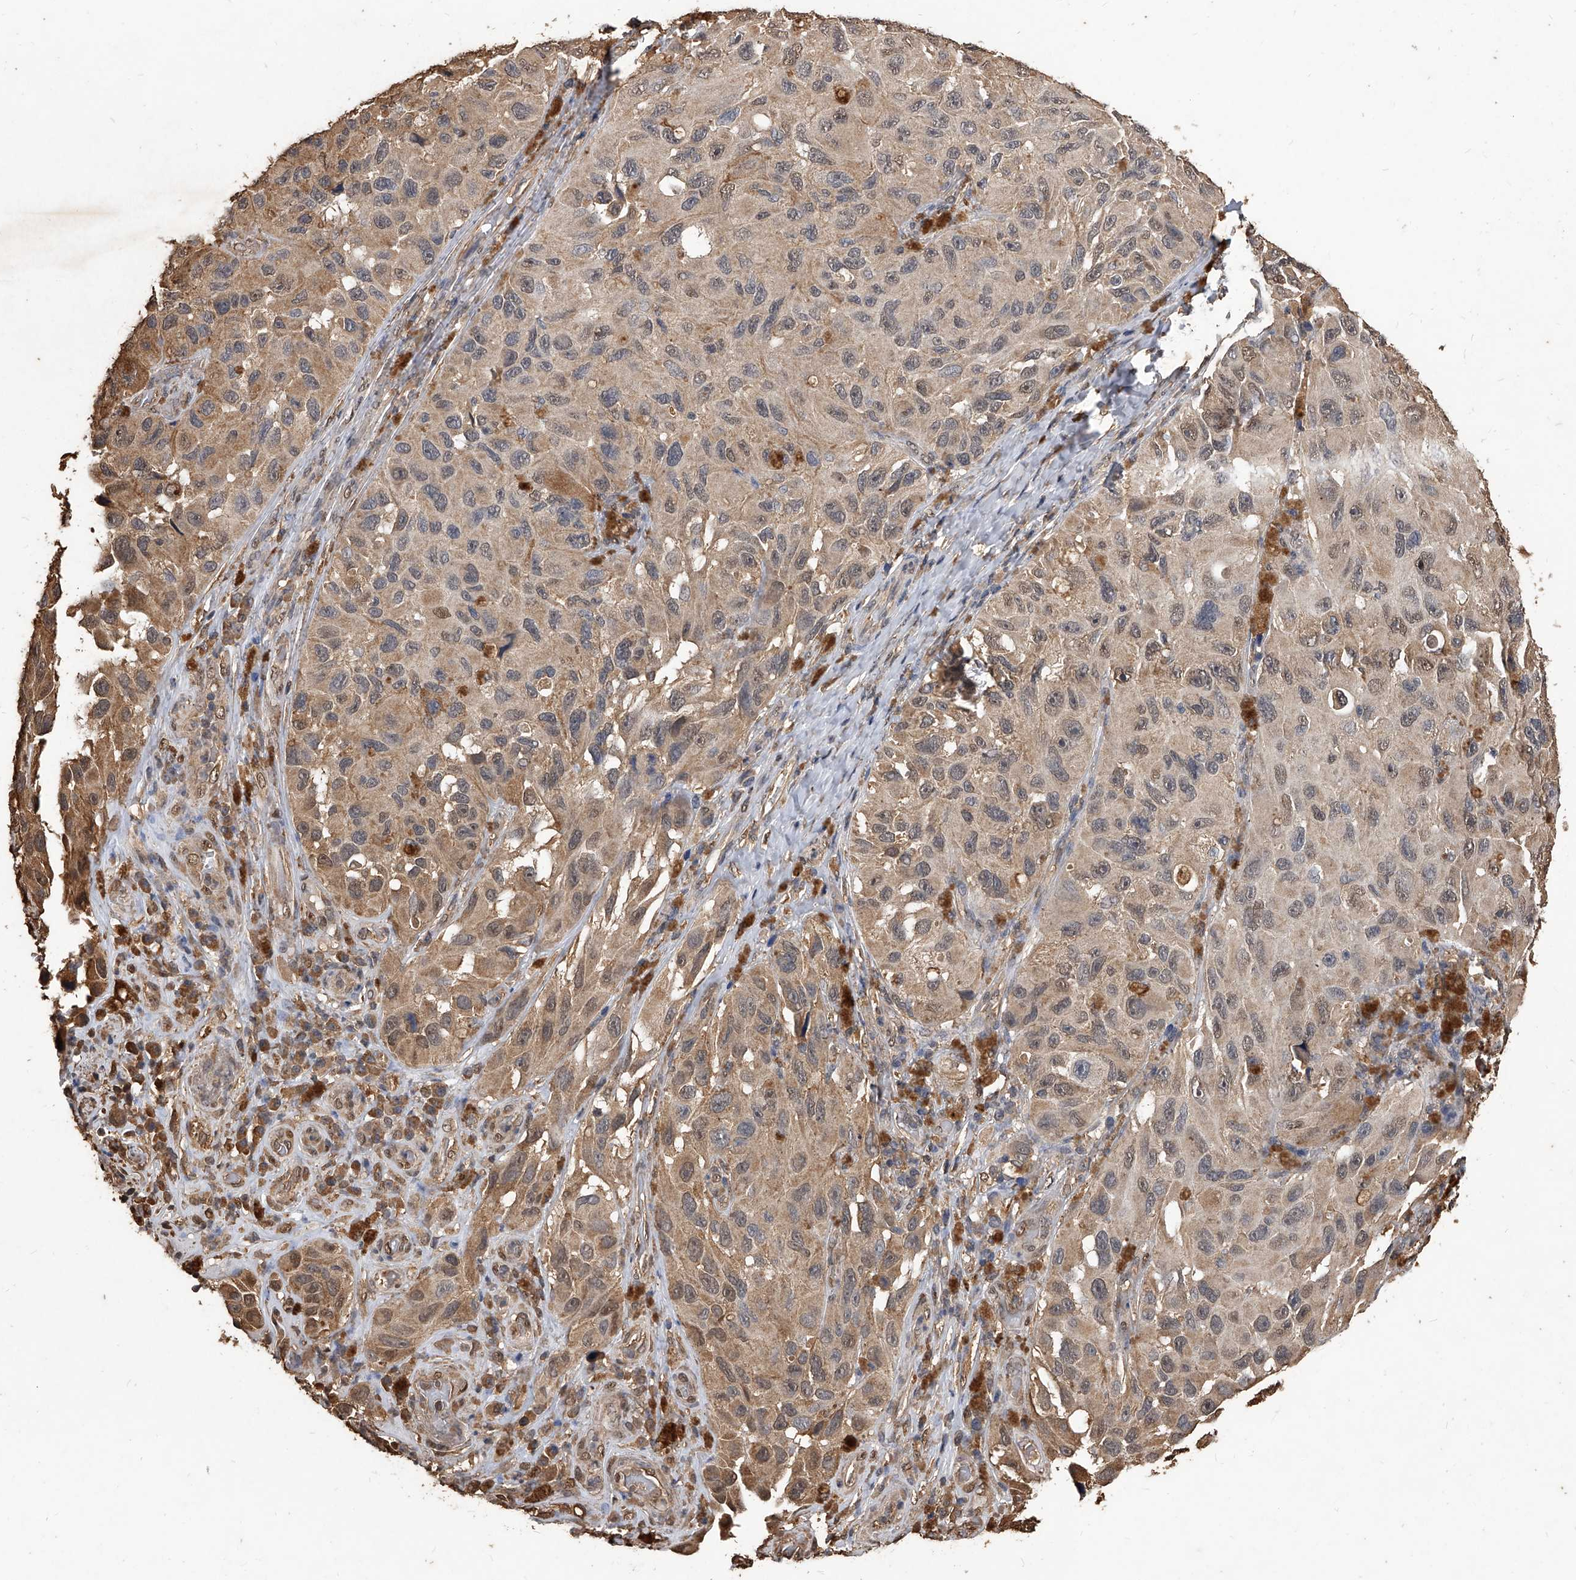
{"staining": {"intensity": "moderate", "quantity": ">75%", "location": "cytoplasmic/membranous,nuclear"}, "tissue": "melanoma", "cell_type": "Tumor cells", "image_type": "cancer", "snomed": [{"axis": "morphology", "description": "Malignant melanoma, NOS"}, {"axis": "topography", "description": "Skin"}], "caption": "Immunohistochemistry (IHC) (DAB) staining of melanoma demonstrates moderate cytoplasmic/membranous and nuclear protein staining in approximately >75% of tumor cells. Using DAB (3,3'-diaminobenzidine) (brown) and hematoxylin (blue) stains, captured at high magnification using brightfield microscopy.", "gene": "FBXL4", "patient": {"sex": "female", "age": 73}}